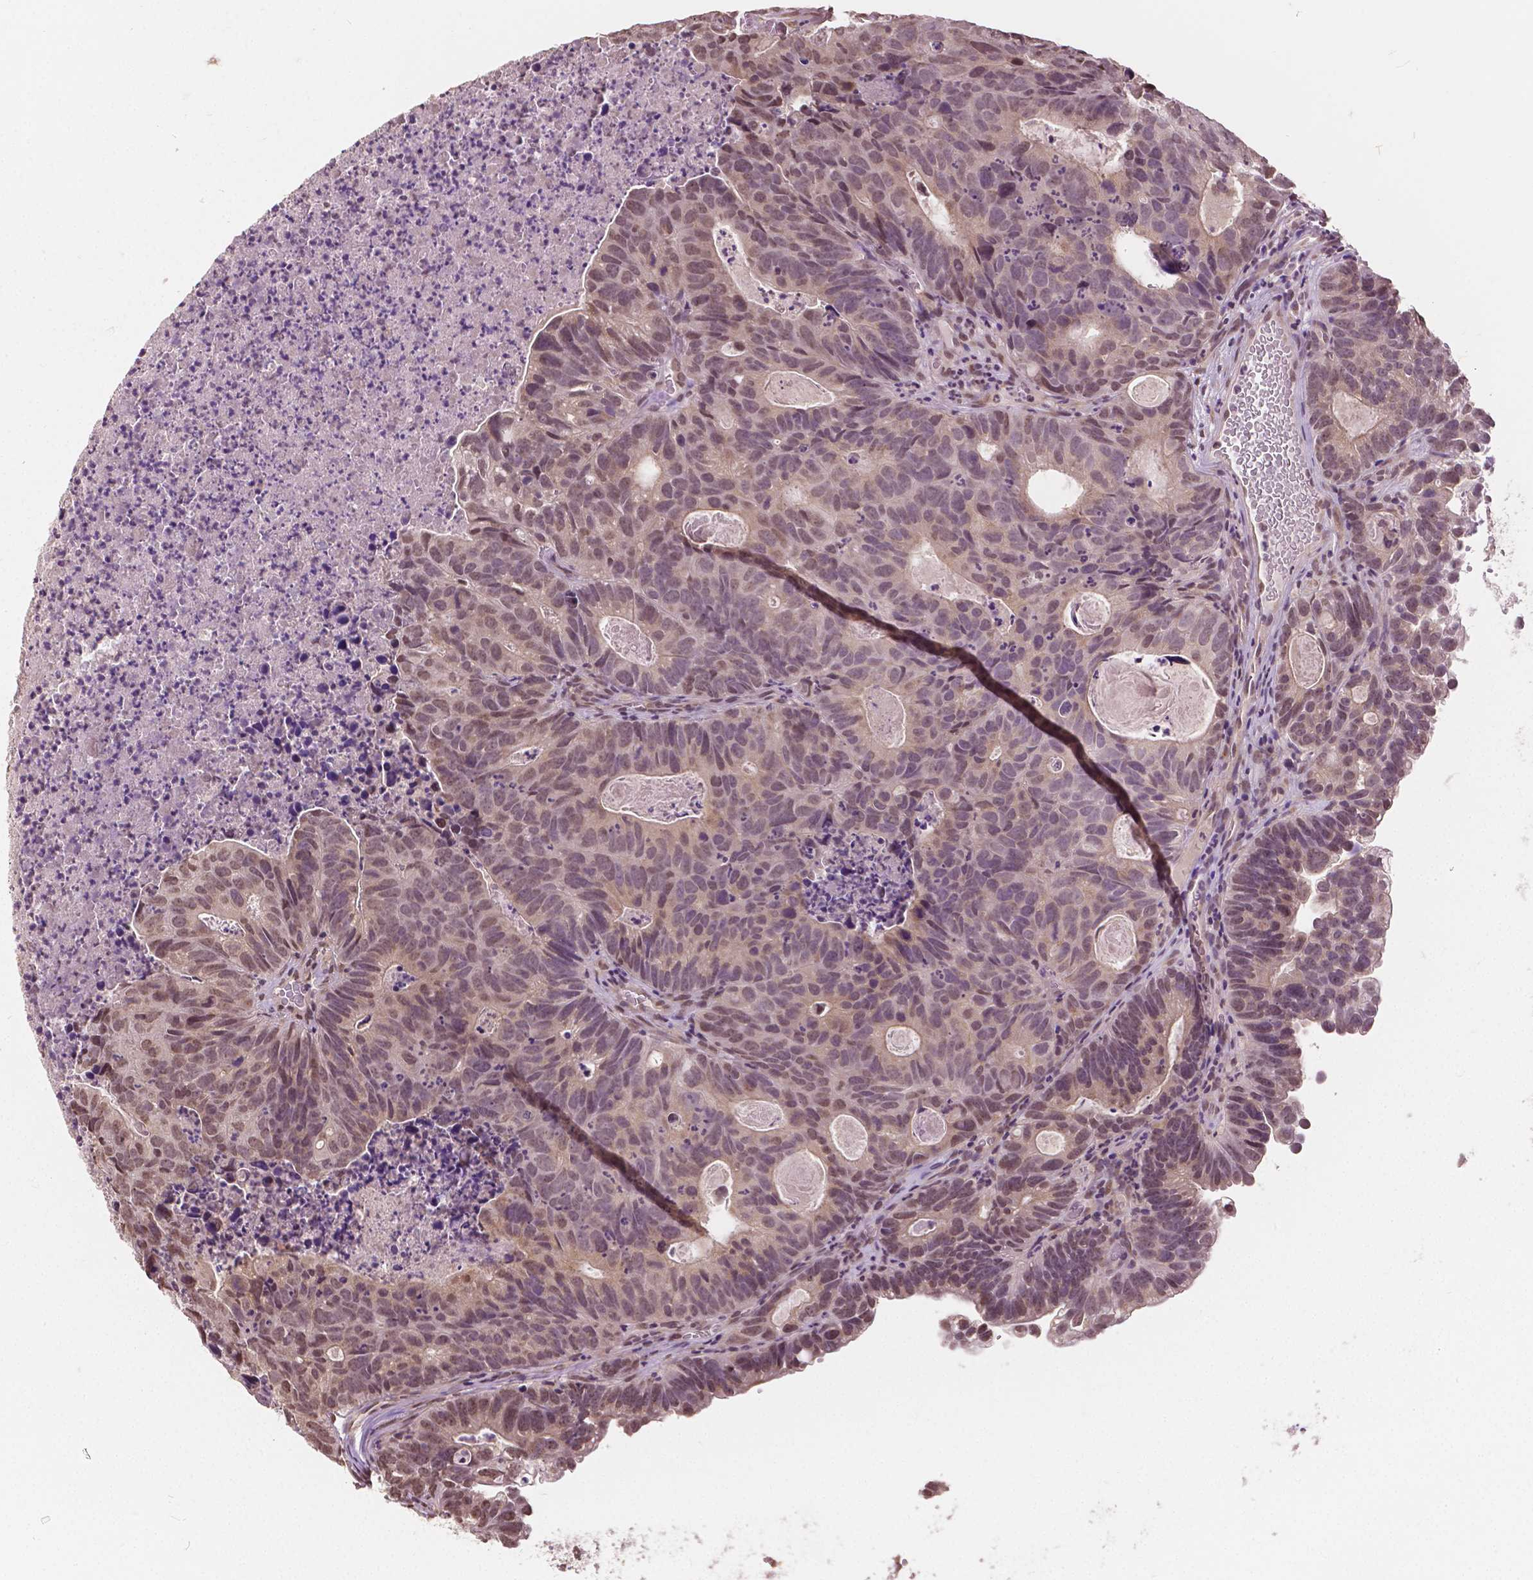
{"staining": {"intensity": "moderate", "quantity": ">75%", "location": "nuclear"}, "tissue": "head and neck cancer", "cell_type": "Tumor cells", "image_type": "cancer", "snomed": [{"axis": "morphology", "description": "Adenocarcinoma, NOS"}, {"axis": "topography", "description": "Head-Neck"}], "caption": "DAB immunohistochemical staining of head and neck adenocarcinoma reveals moderate nuclear protein staining in about >75% of tumor cells. (Brightfield microscopy of DAB IHC at high magnification).", "gene": "HOXA10", "patient": {"sex": "male", "age": 62}}